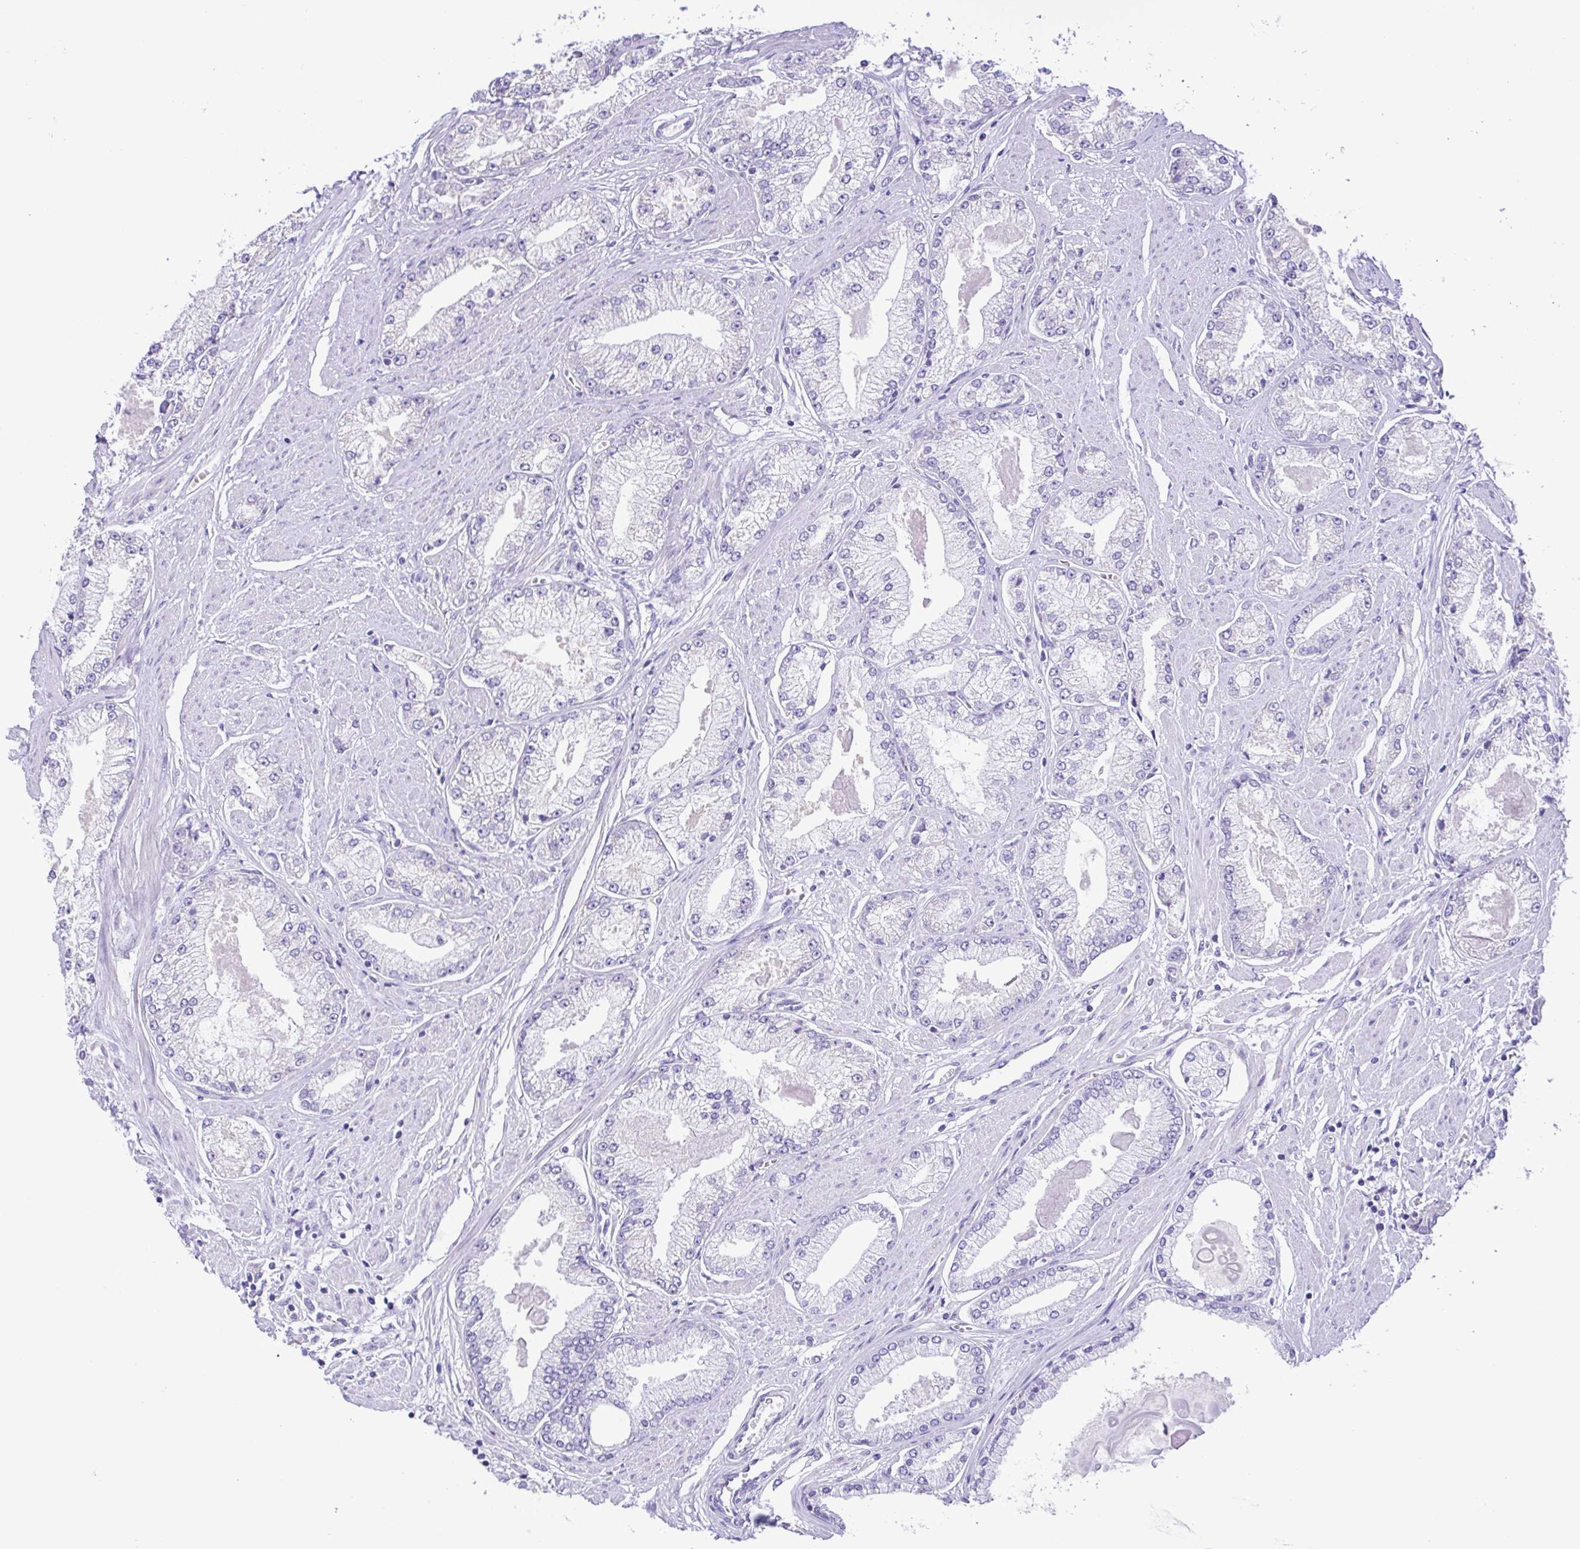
{"staining": {"intensity": "negative", "quantity": "none", "location": "none"}, "tissue": "prostate cancer", "cell_type": "Tumor cells", "image_type": "cancer", "snomed": [{"axis": "morphology", "description": "Adenocarcinoma, High grade"}, {"axis": "topography", "description": "Prostate"}], "caption": "High magnification brightfield microscopy of adenocarcinoma (high-grade) (prostate) stained with DAB (3,3'-diaminobenzidine) (brown) and counterstained with hematoxylin (blue): tumor cells show no significant staining. Brightfield microscopy of immunohistochemistry stained with DAB (brown) and hematoxylin (blue), captured at high magnification.", "gene": "CD72", "patient": {"sex": "male", "age": 68}}